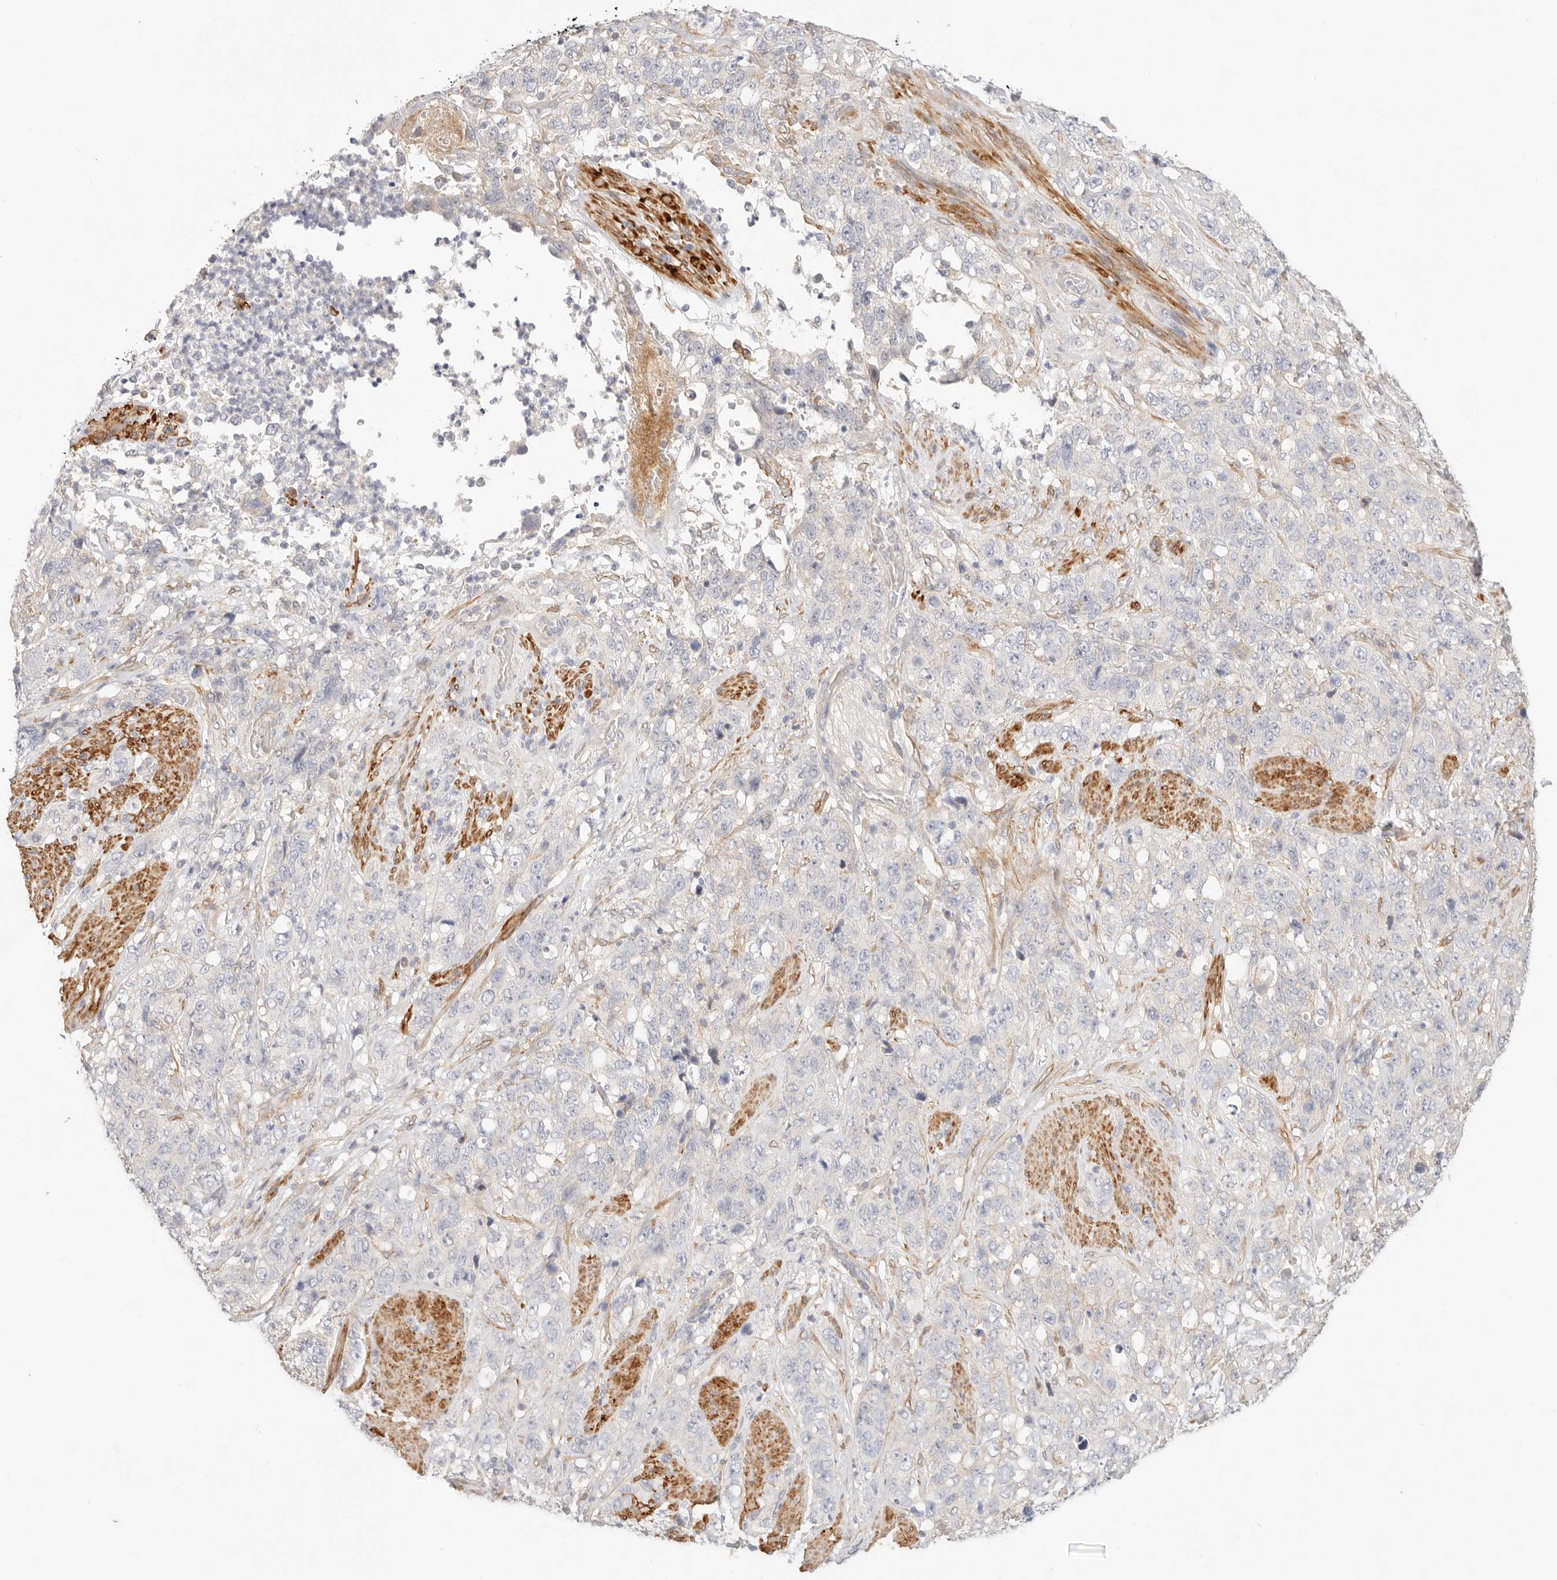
{"staining": {"intensity": "negative", "quantity": "none", "location": "none"}, "tissue": "stomach cancer", "cell_type": "Tumor cells", "image_type": "cancer", "snomed": [{"axis": "morphology", "description": "Adenocarcinoma, NOS"}, {"axis": "topography", "description": "Stomach"}], "caption": "The immunohistochemistry photomicrograph has no significant positivity in tumor cells of adenocarcinoma (stomach) tissue.", "gene": "UBXN10", "patient": {"sex": "male", "age": 48}}